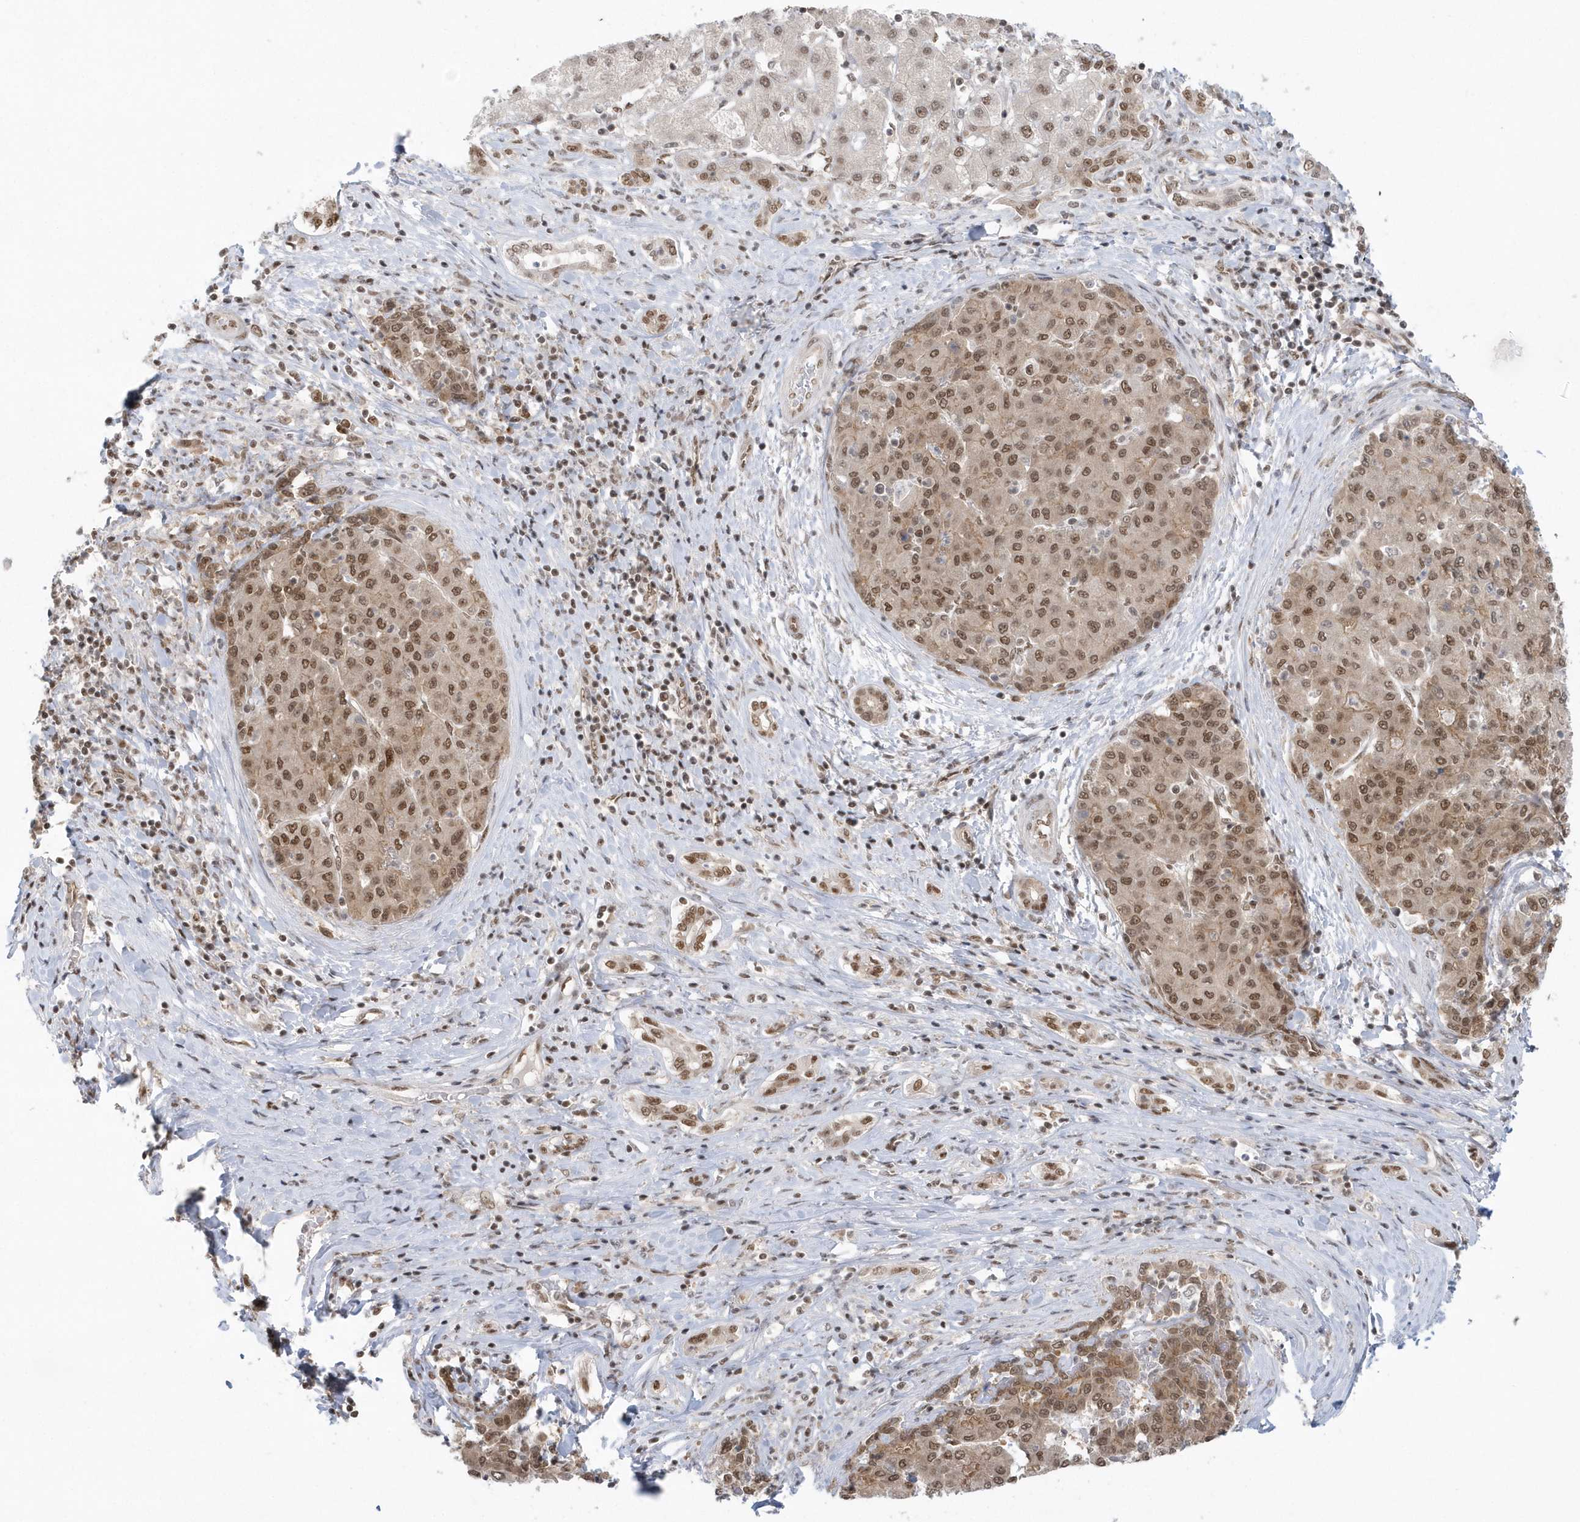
{"staining": {"intensity": "moderate", "quantity": ">75%", "location": "nuclear"}, "tissue": "liver cancer", "cell_type": "Tumor cells", "image_type": "cancer", "snomed": [{"axis": "morphology", "description": "Carcinoma, Hepatocellular, NOS"}, {"axis": "topography", "description": "Liver"}], "caption": "Protein expression by immunohistochemistry (IHC) demonstrates moderate nuclear staining in approximately >75% of tumor cells in hepatocellular carcinoma (liver).", "gene": "SEPHS1", "patient": {"sex": "male", "age": 65}}